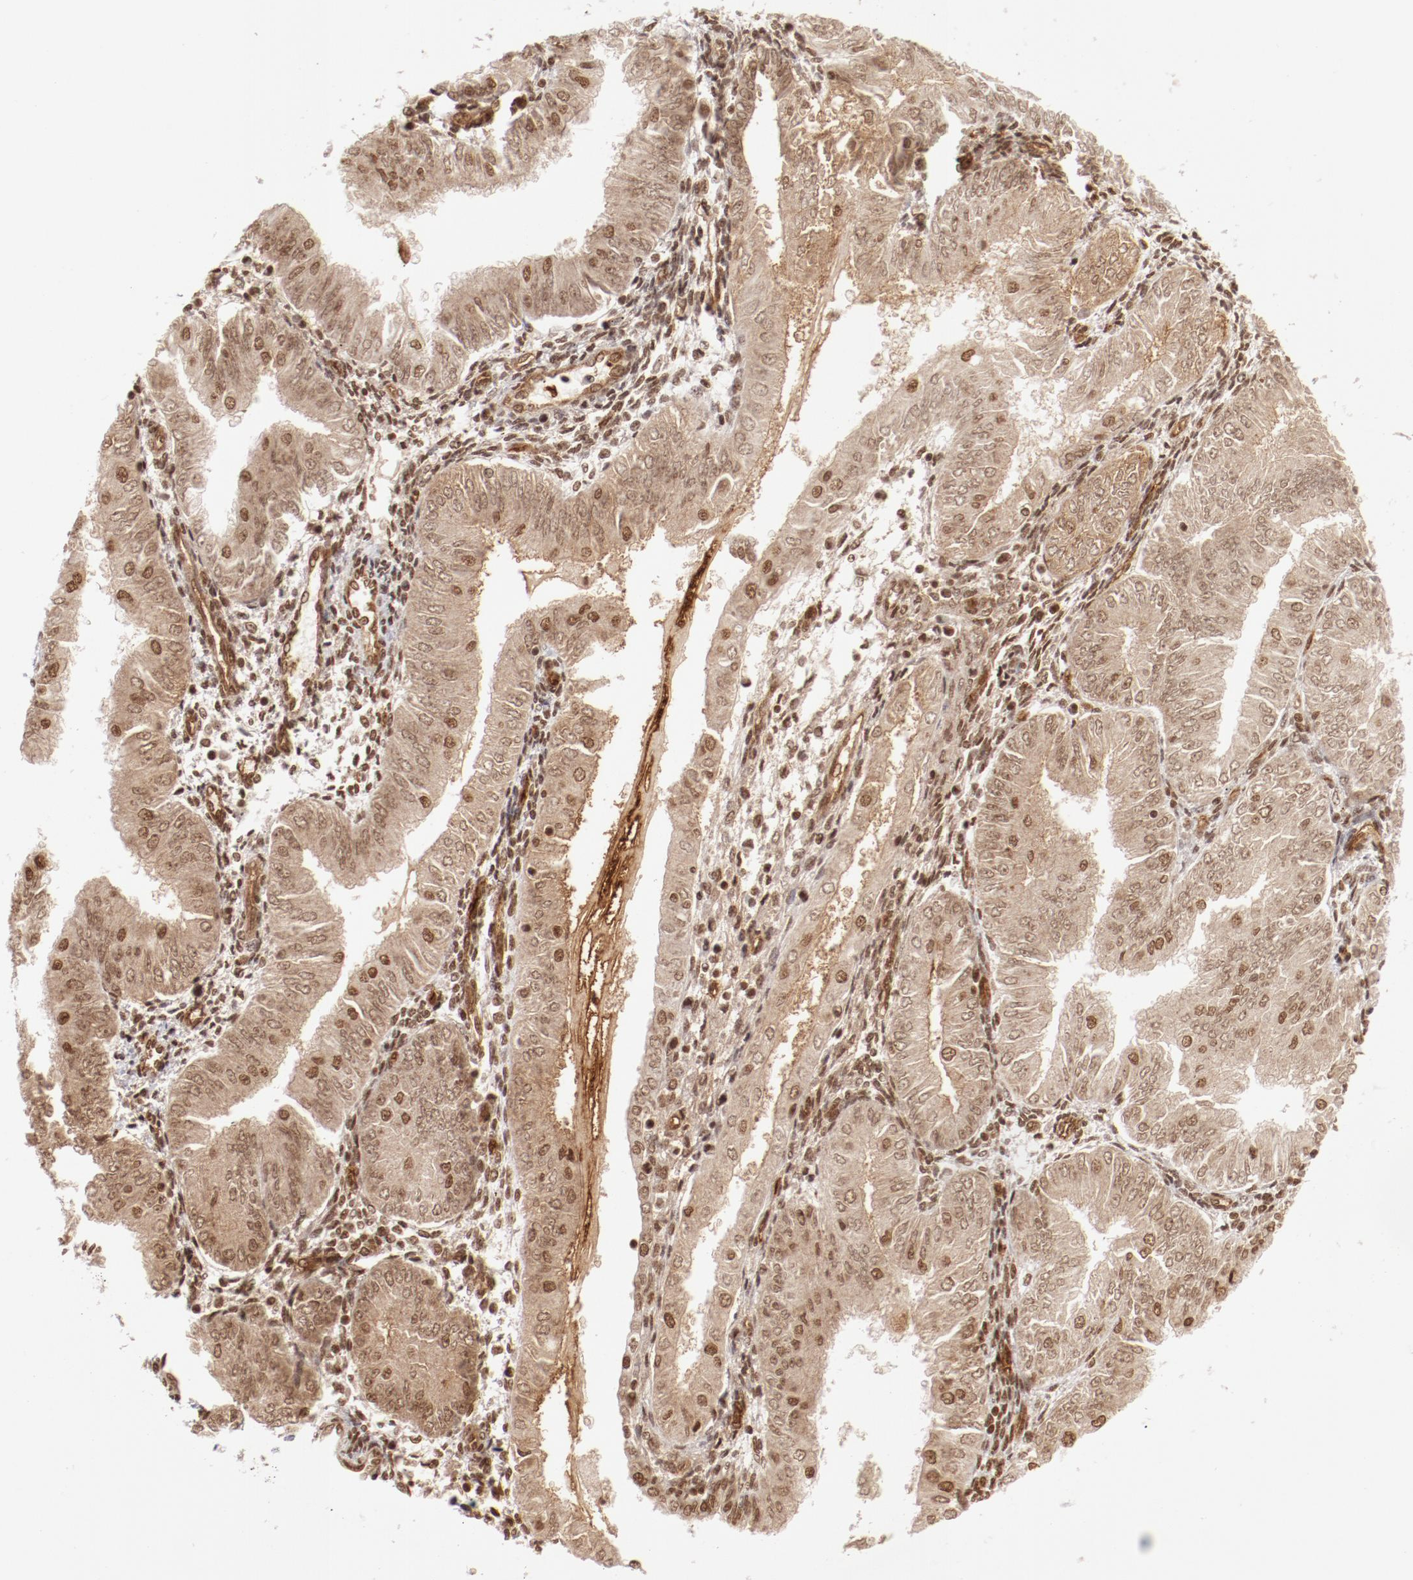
{"staining": {"intensity": "weak", "quantity": ">75%", "location": "nuclear"}, "tissue": "endometrial cancer", "cell_type": "Tumor cells", "image_type": "cancer", "snomed": [{"axis": "morphology", "description": "Adenocarcinoma, NOS"}, {"axis": "topography", "description": "Endometrium"}], "caption": "Protein staining exhibits weak nuclear expression in about >75% of tumor cells in endometrial cancer (adenocarcinoma). (Brightfield microscopy of DAB IHC at high magnification).", "gene": "ABL2", "patient": {"sex": "female", "age": 53}}